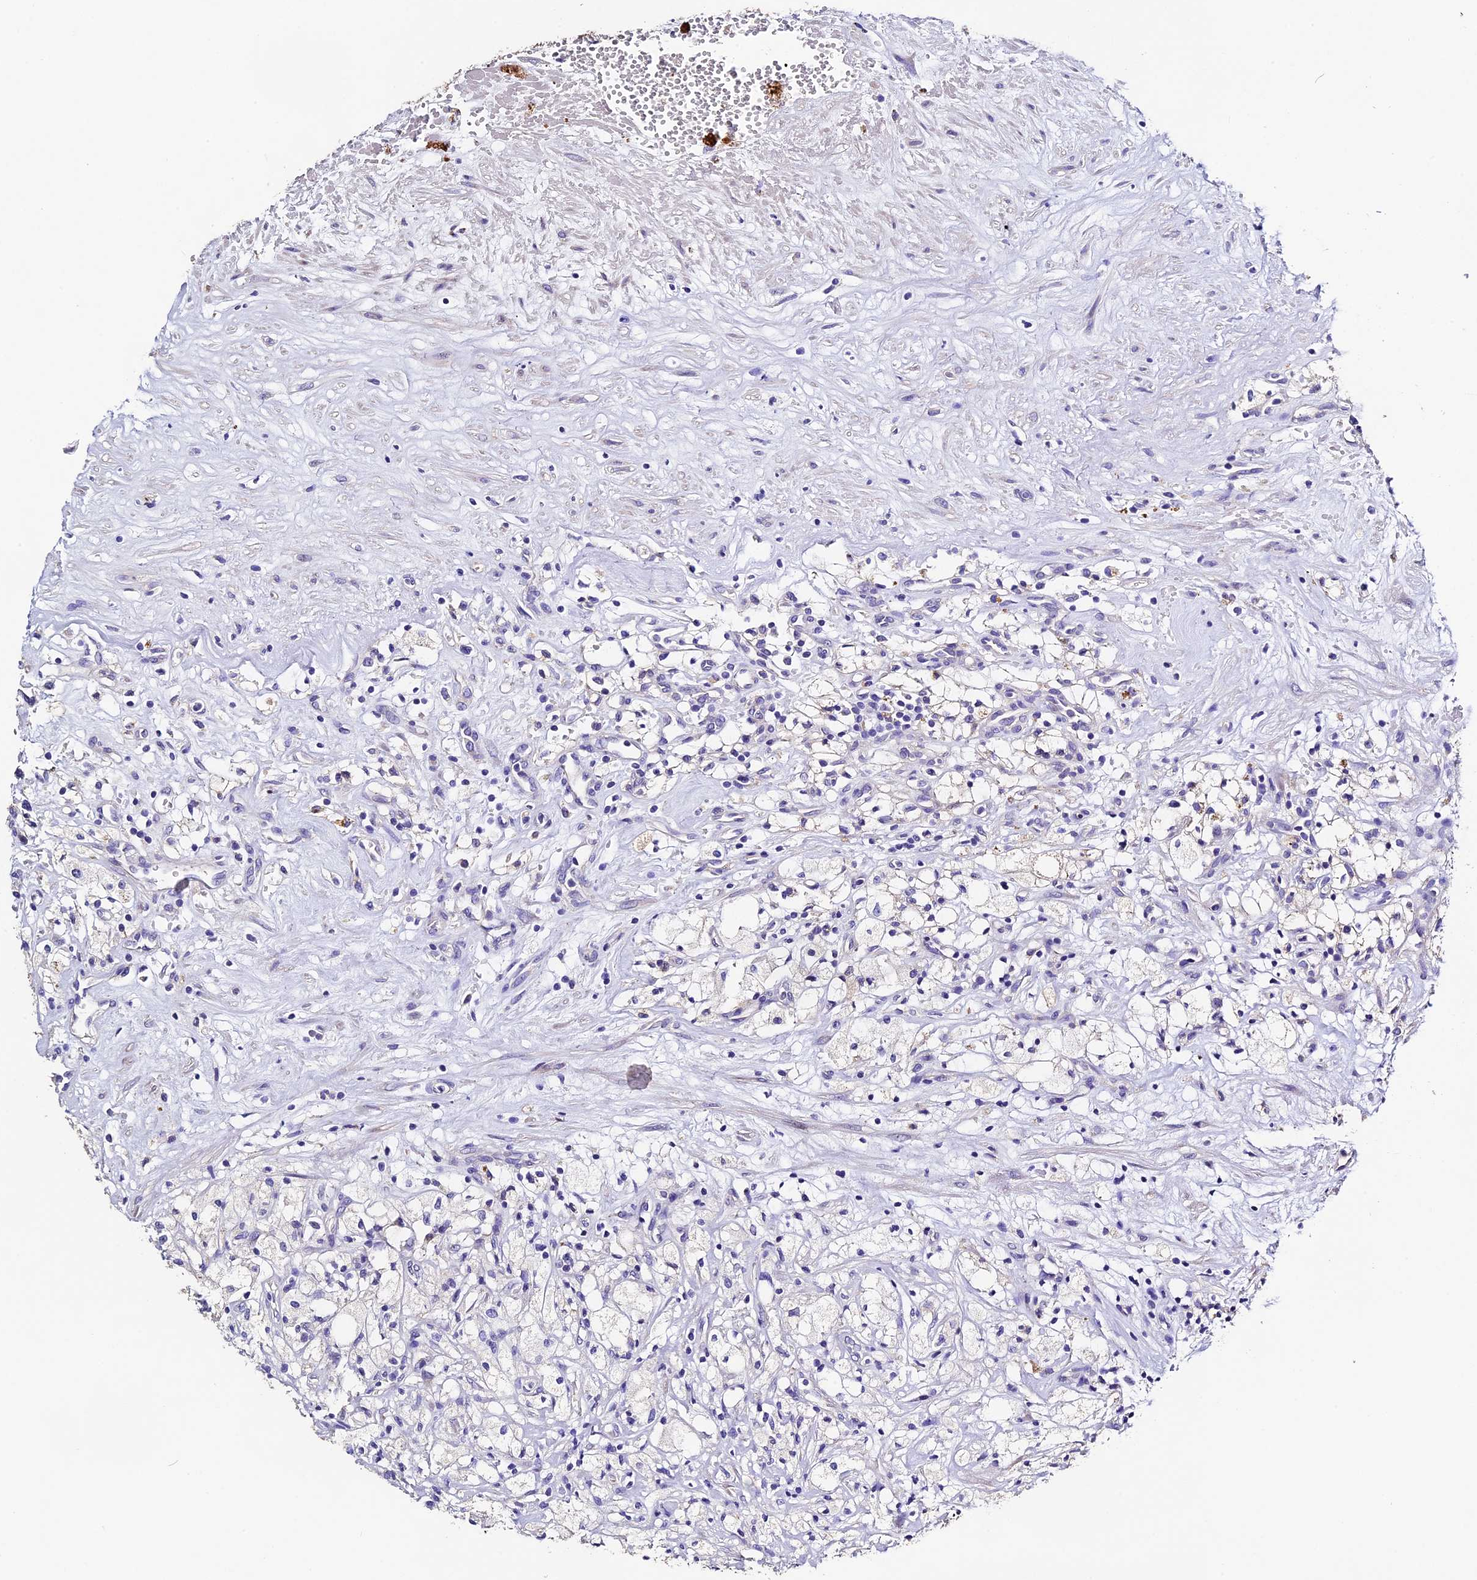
{"staining": {"intensity": "negative", "quantity": "none", "location": "none"}, "tissue": "renal cancer", "cell_type": "Tumor cells", "image_type": "cancer", "snomed": [{"axis": "morphology", "description": "Adenocarcinoma, NOS"}, {"axis": "topography", "description": "Kidney"}], "caption": "Tumor cells are negative for protein expression in human renal adenocarcinoma.", "gene": "FBXW9", "patient": {"sex": "male", "age": 59}}